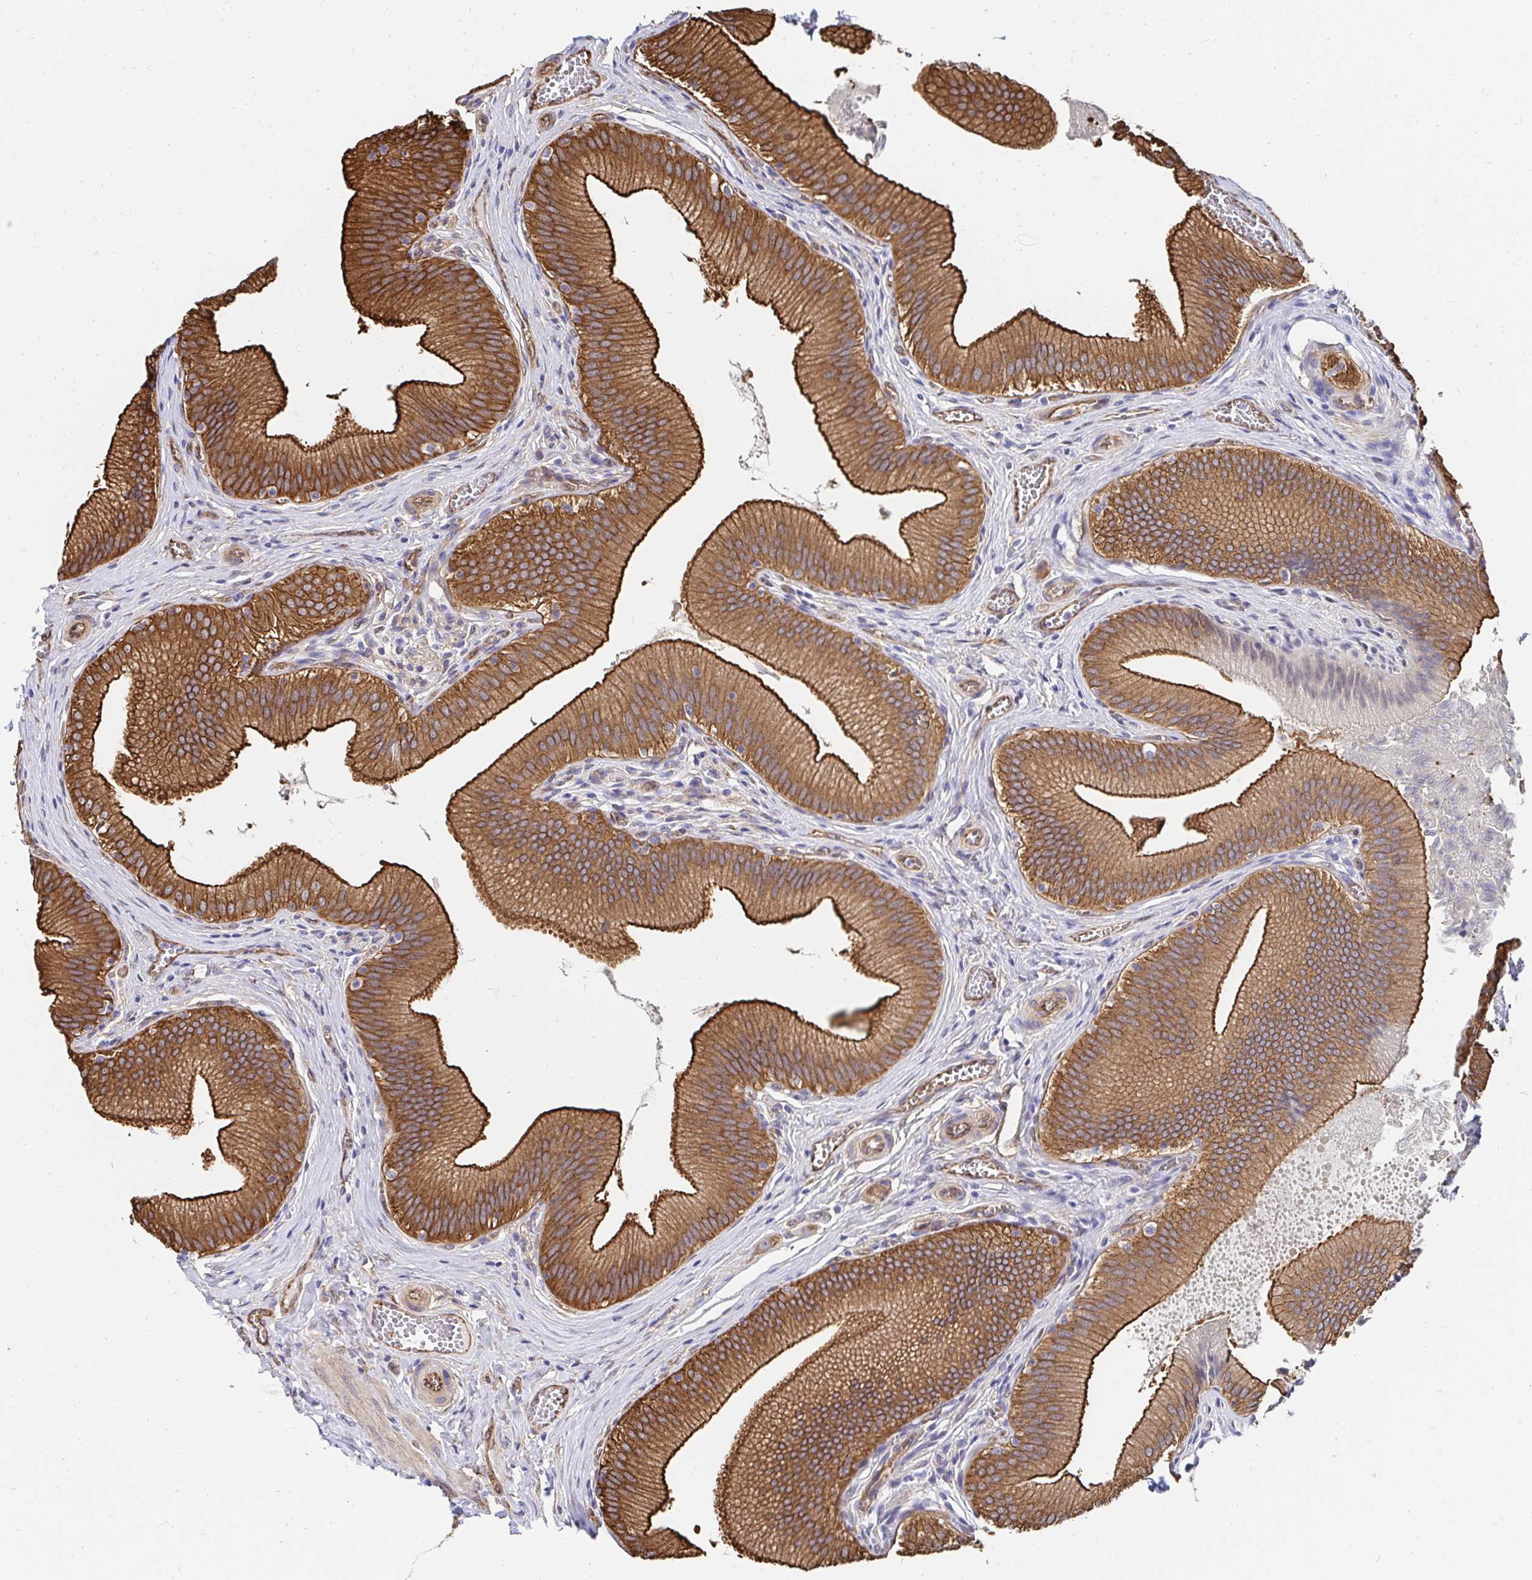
{"staining": {"intensity": "strong", "quantity": ">75%", "location": "cytoplasmic/membranous"}, "tissue": "gallbladder", "cell_type": "Glandular cells", "image_type": "normal", "snomed": [{"axis": "morphology", "description": "Normal tissue, NOS"}, {"axis": "topography", "description": "Gallbladder"}], "caption": "This is an image of immunohistochemistry (IHC) staining of benign gallbladder, which shows strong expression in the cytoplasmic/membranous of glandular cells.", "gene": "CTTN", "patient": {"sex": "male", "age": 17}}